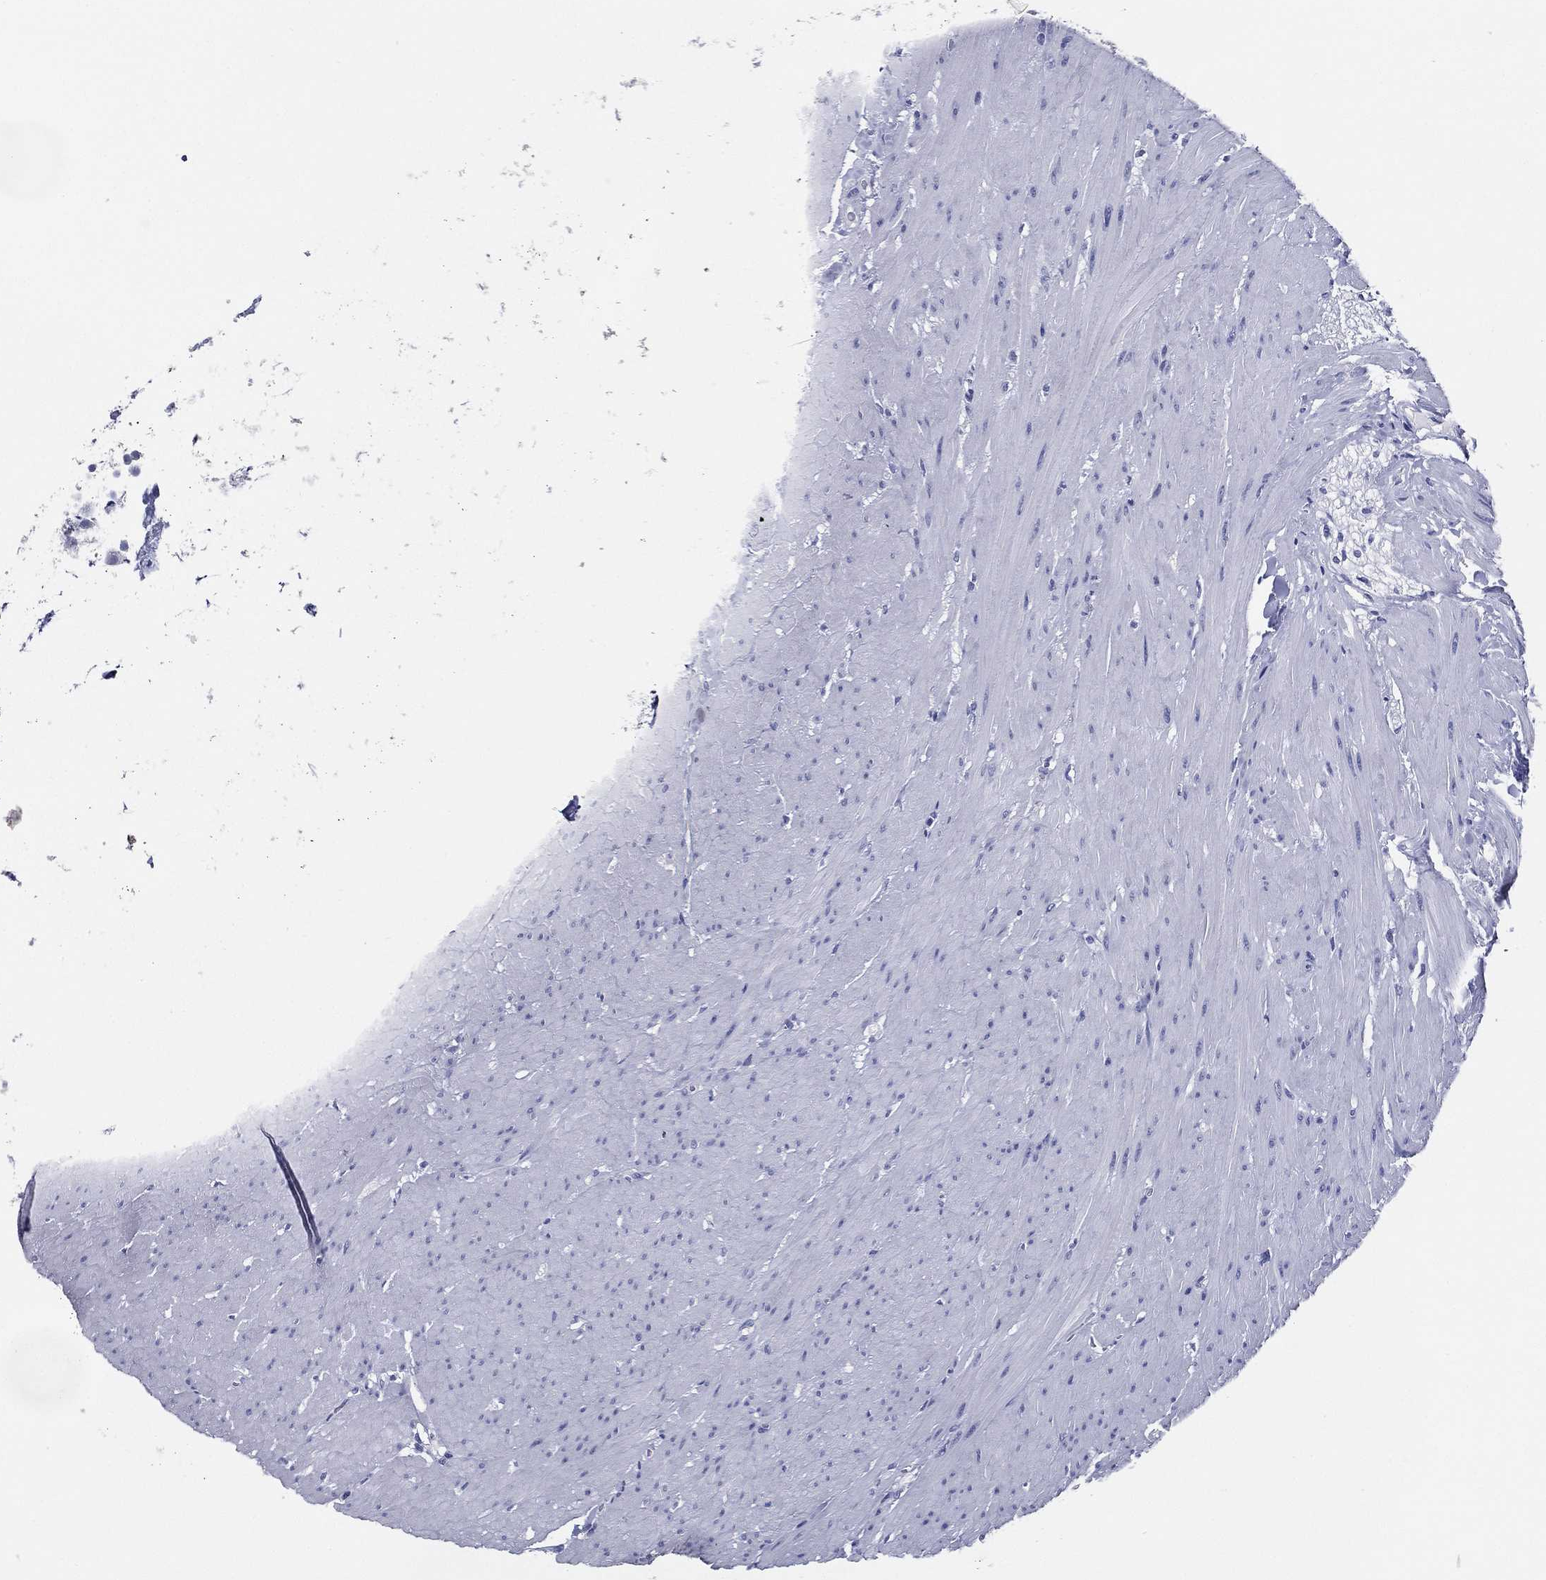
{"staining": {"intensity": "negative", "quantity": "none", "location": "none"}, "tissue": "colon", "cell_type": "Endothelial cells", "image_type": "normal", "snomed": [{"axis": "morphology", "description": "Normal tissue, NOS"}, {"axis": "topography", "description": "Colon"}], "caption": "A high-resolution micrograph shows IHC staining of benign colon, which demonstrates no significant expression in endothelial cells.", "gene": "TFAP2A", "patient": {"sex": "female", "age": 65}}